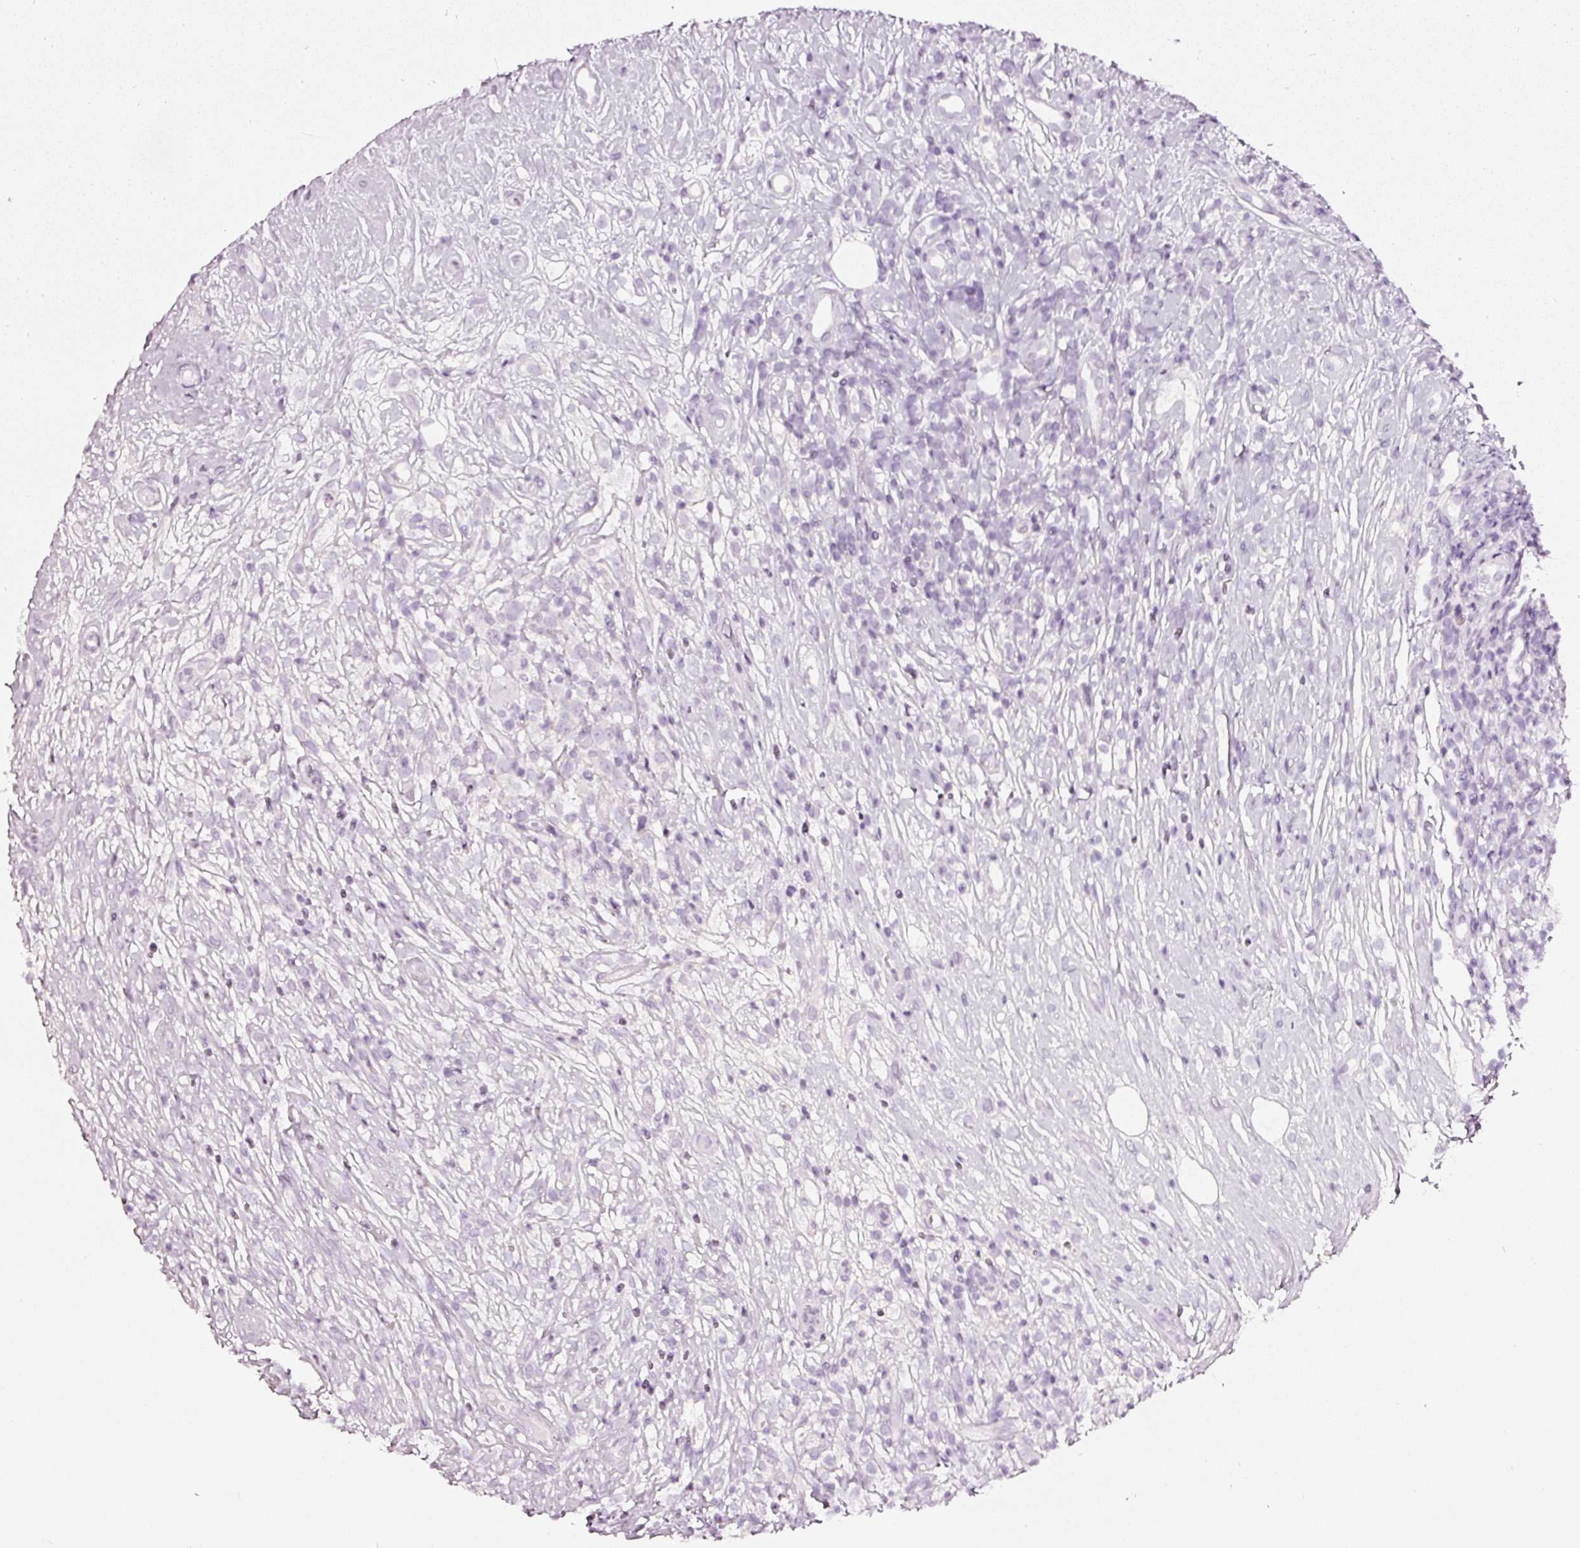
{"staining": {"intensity": "negative", "quantity": "none", "location": "none"}, "tissue": "lymphoma", "cell_type": "Tumor cells", "image_type": "cancer", "snomed": [{"axis": "morphology", "description": "Hodgkin's disease, NOS"}, {"axis": "topography", "description": "No Tissue"}], "caption": "High power microscopy image of an immunohistochemistry photomicrograph of Hodgkin's disease, revealing no significant expression in tumor cells.", "gene": "CNP", "patient": {"sex": "female", "age": 21}}